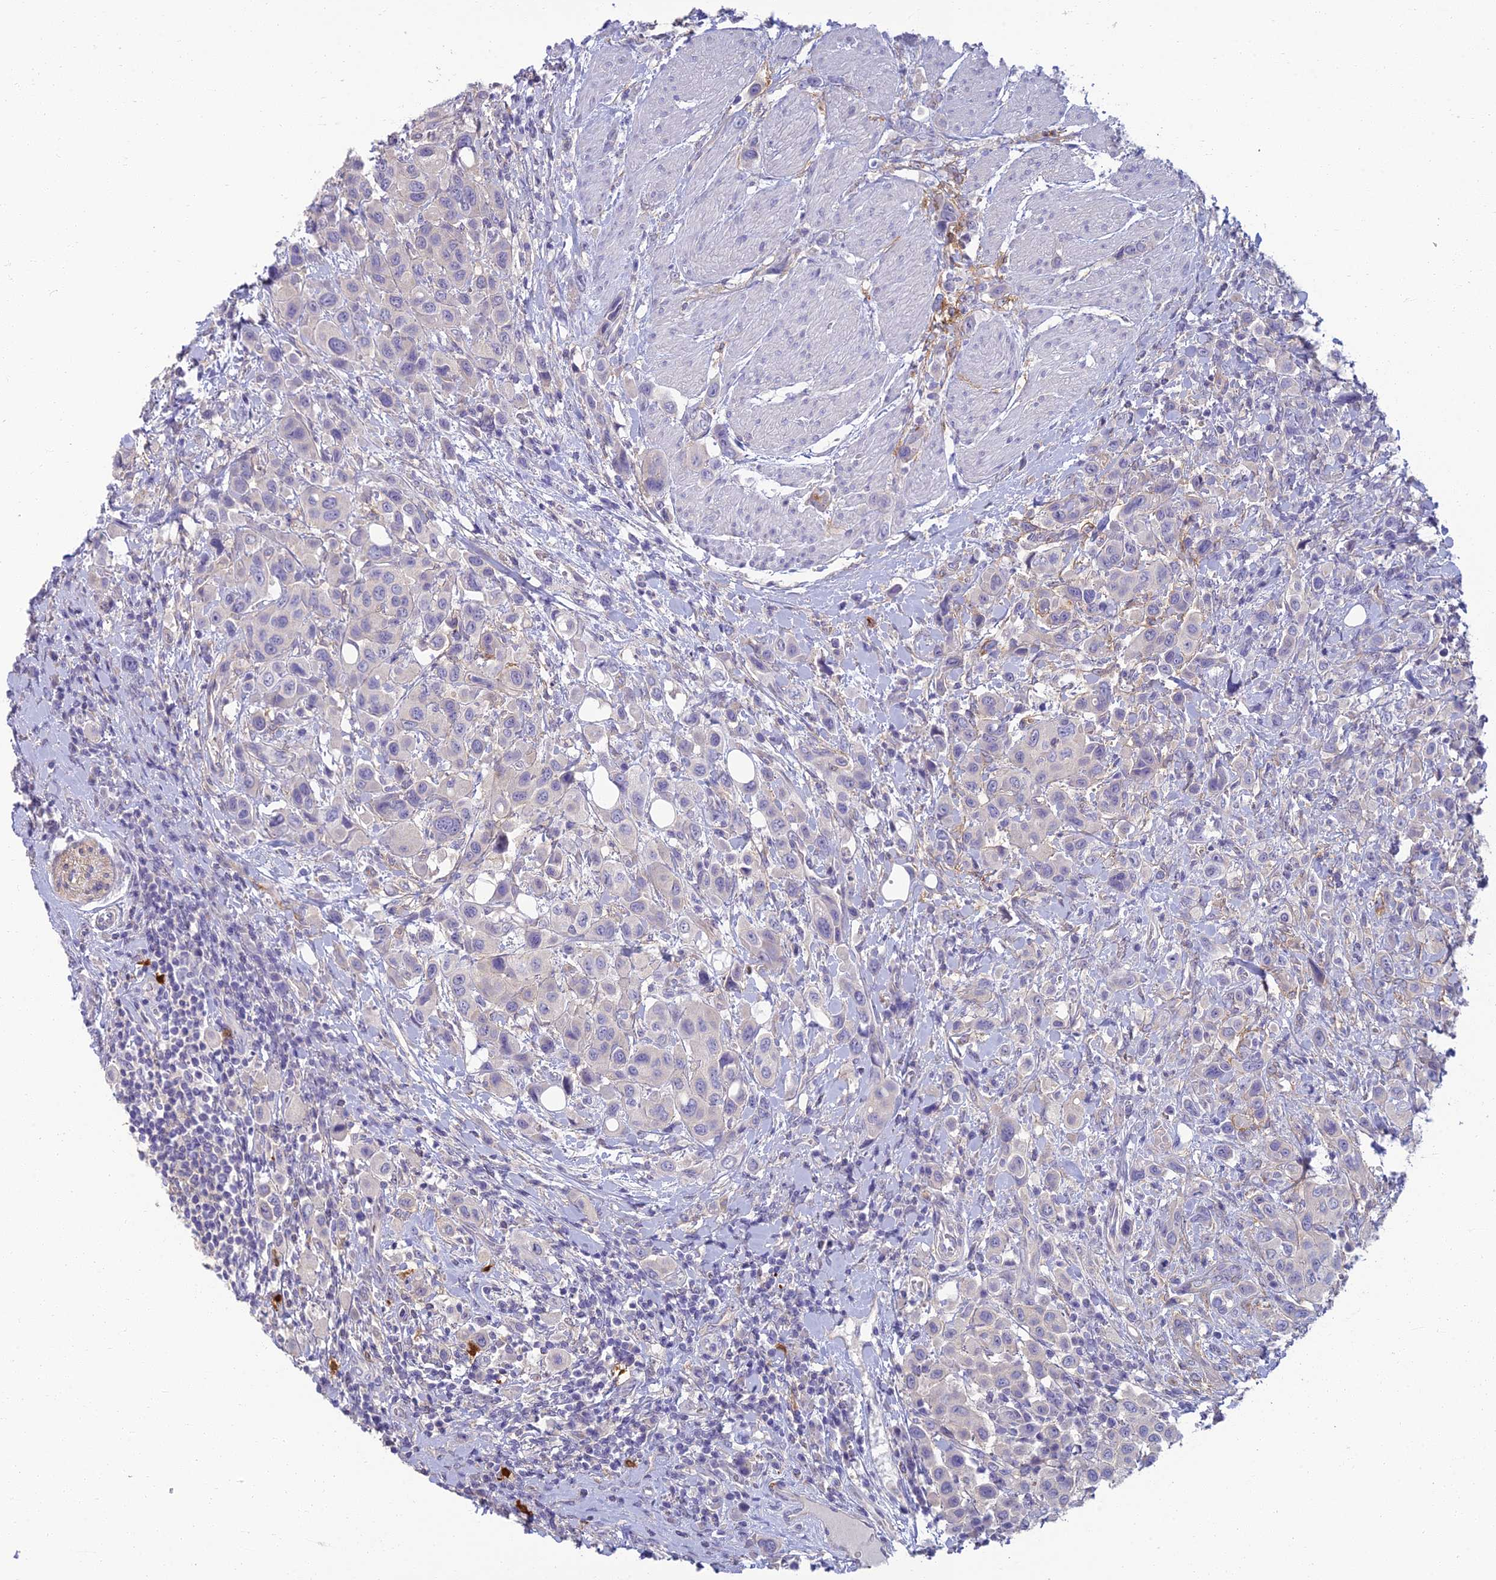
{"staining": {"intensity": "negative", "quantity": "none", "location": "none"}, "tissue": "urothelial cancer", "cell_type": "Tumor cells", "image_type": "cancer", "snomed": [{"axis": "morphology", "description": "Urothelial carcinoma, High grade"}, {"axis": "topography", "description": "Urinary bladder"}], "caption": "Tumor cells are negative for brown protein staining in high-grade urothelial carcinoma.", "gene": "NEURL1", "patient": {"sex": "male", "age": 50}}